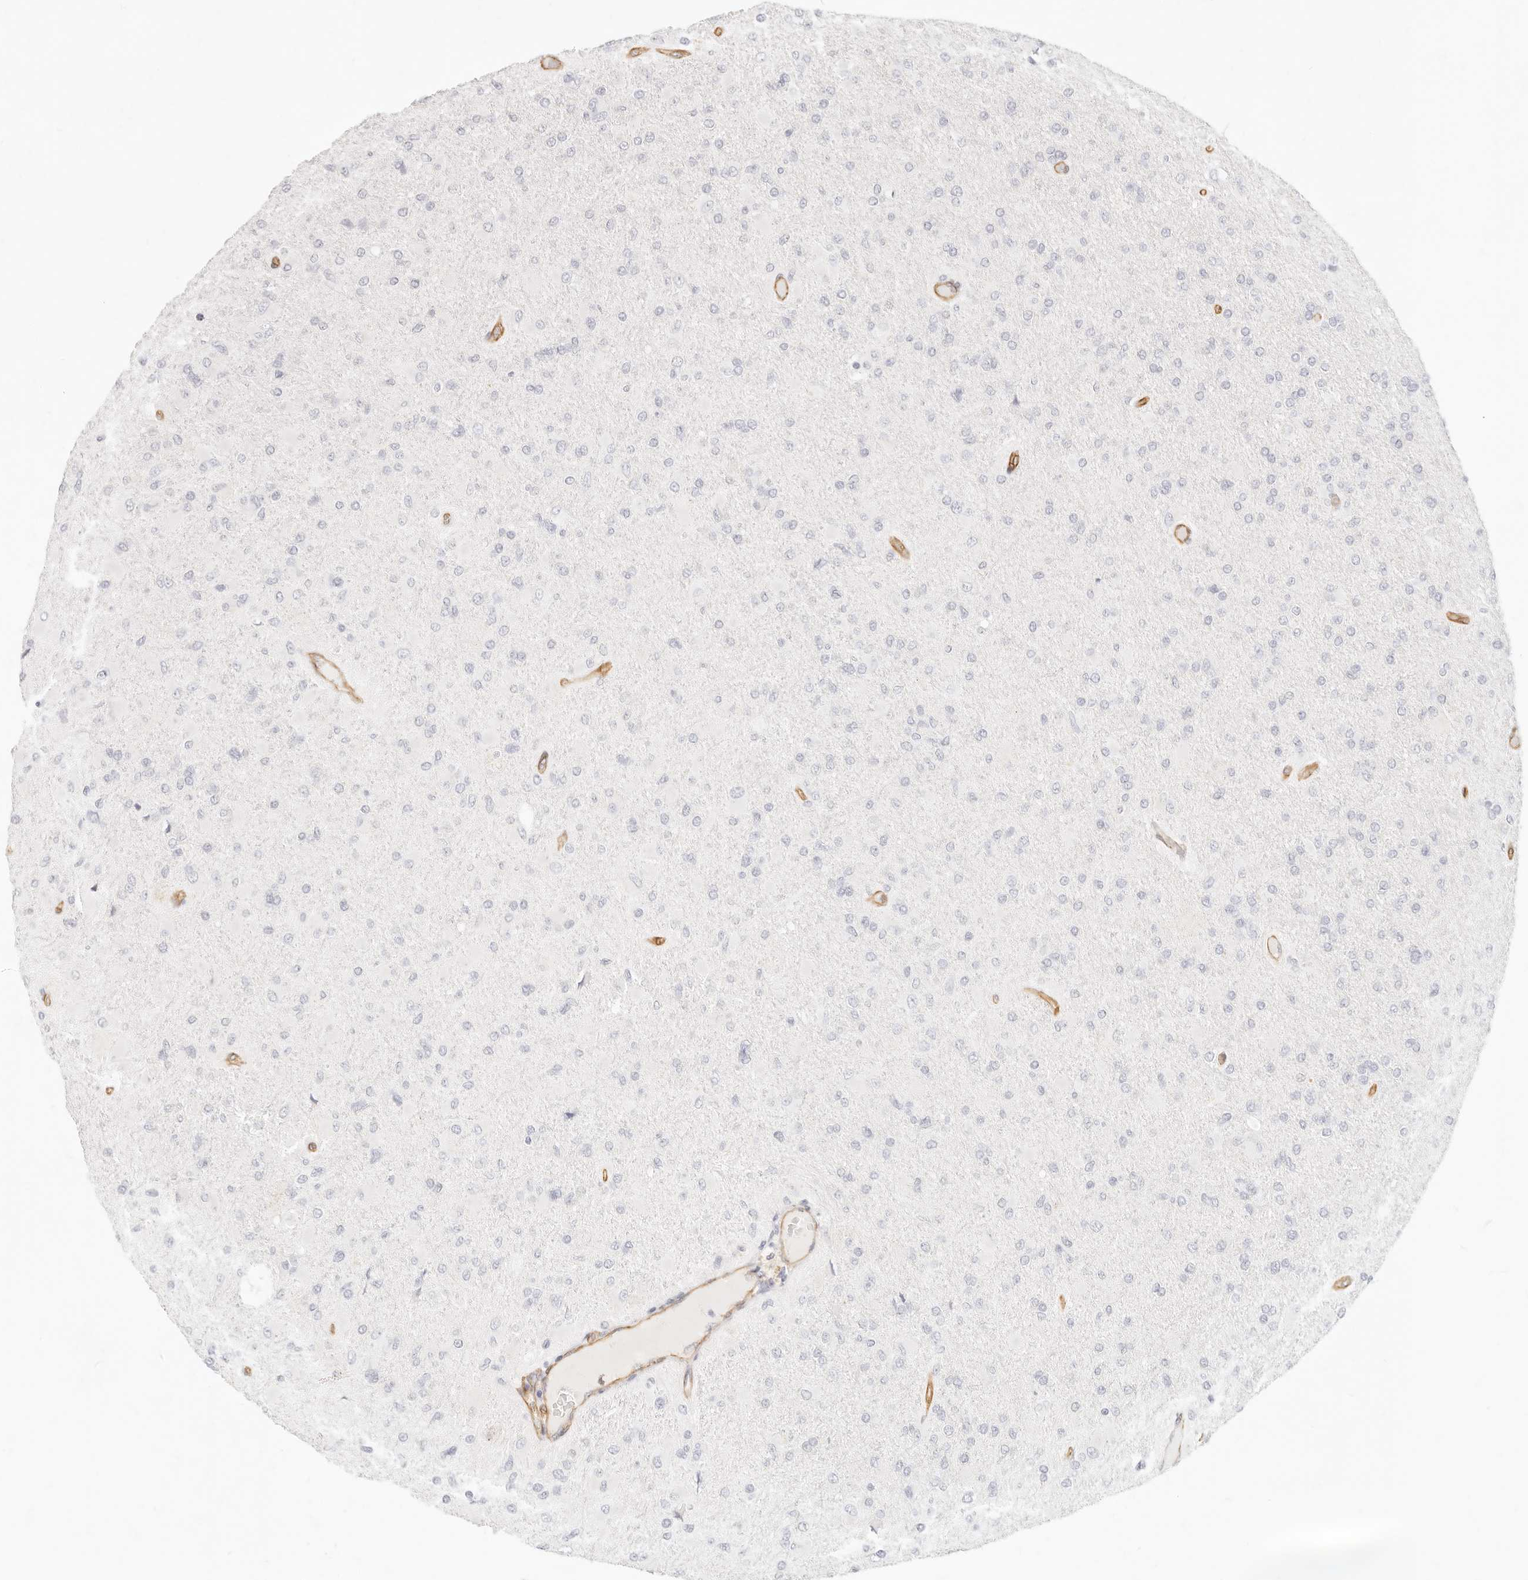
{"staining": {"intensity": "negative", "quantity": "none", "location": "none"}, "tissue": "glioma", "cell_type": "Tumor cells", "image_type": "cancer", "snomed": [{"axis": "morphology", "description": "Glioma, malignant, High grade"}, {"axis": "topography", "description": "Cerebral cortex"}], "caption": "A high-resolution histopathology image shows immunohistochemistry (IHC) staining of malignant glioma (high-grade), which demonstrates no significant staining in tumor cells.", "gene": "NUS1", "patient": {"sex": "female", "age": 36}}